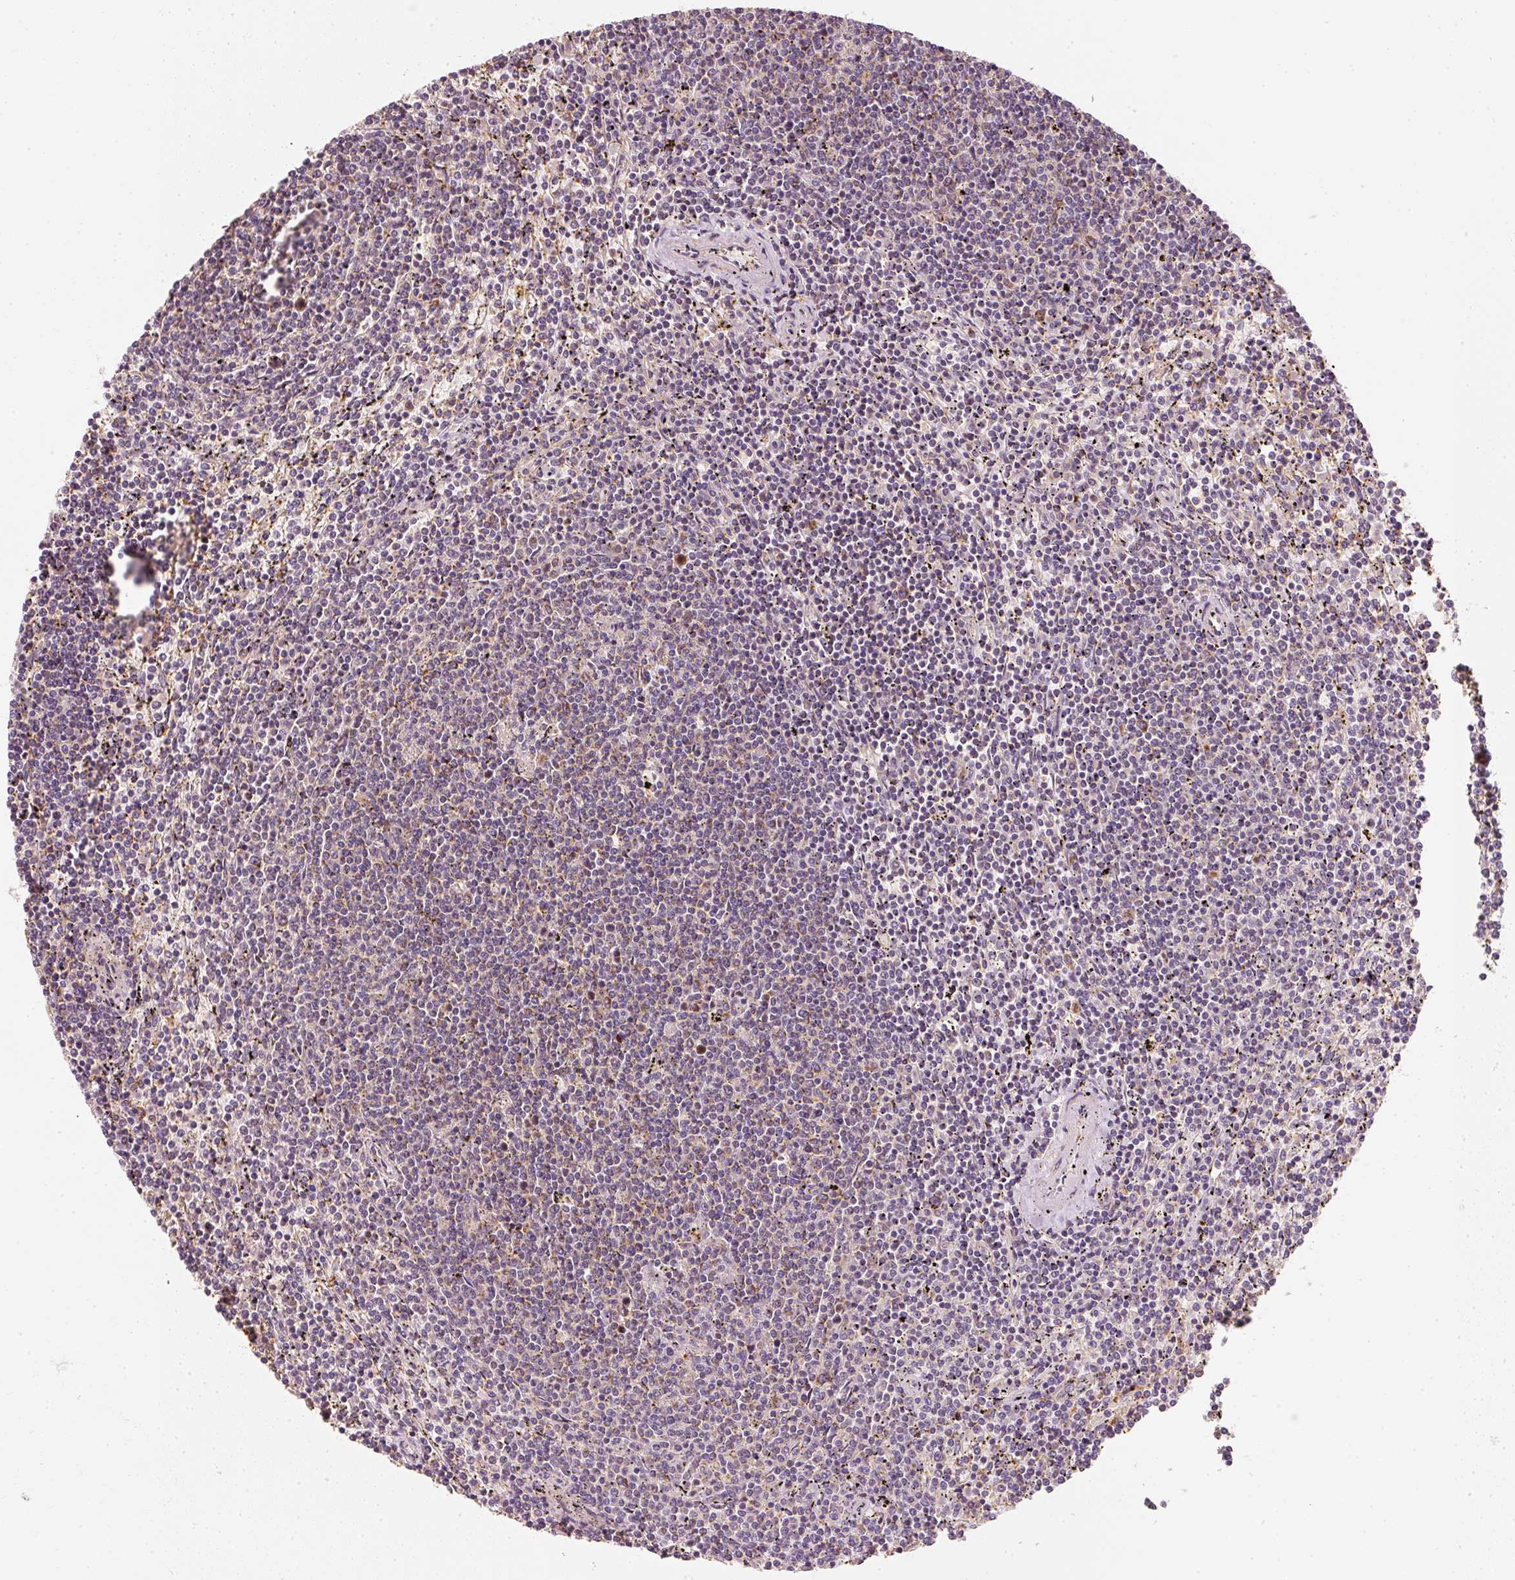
{"staining": {"intensity": "weak", "quantity": "<25%", "location": "cytoplasmic/membranous"}, "tissue": "lymphoma", "cell_type": "Tumor cells", "image_type": "cancer", "snomed": [{"axis": "morphology", "description": "Malignant lymphoma, non-Hodgkin's type, Low grade"}, {"axis": "topography", "description": "Spleen"}], "caption": "High power microscopy micrograph of an IHC photomicrograph of malignant lymphoma, non-Hodgkin's type (low-grade), revealing no significant positivity in tumor cells. (DAB IHC with hematoxylin counter stain).", "gene": "TOMM40", "patient": {"sex": "female", "age": 50}}